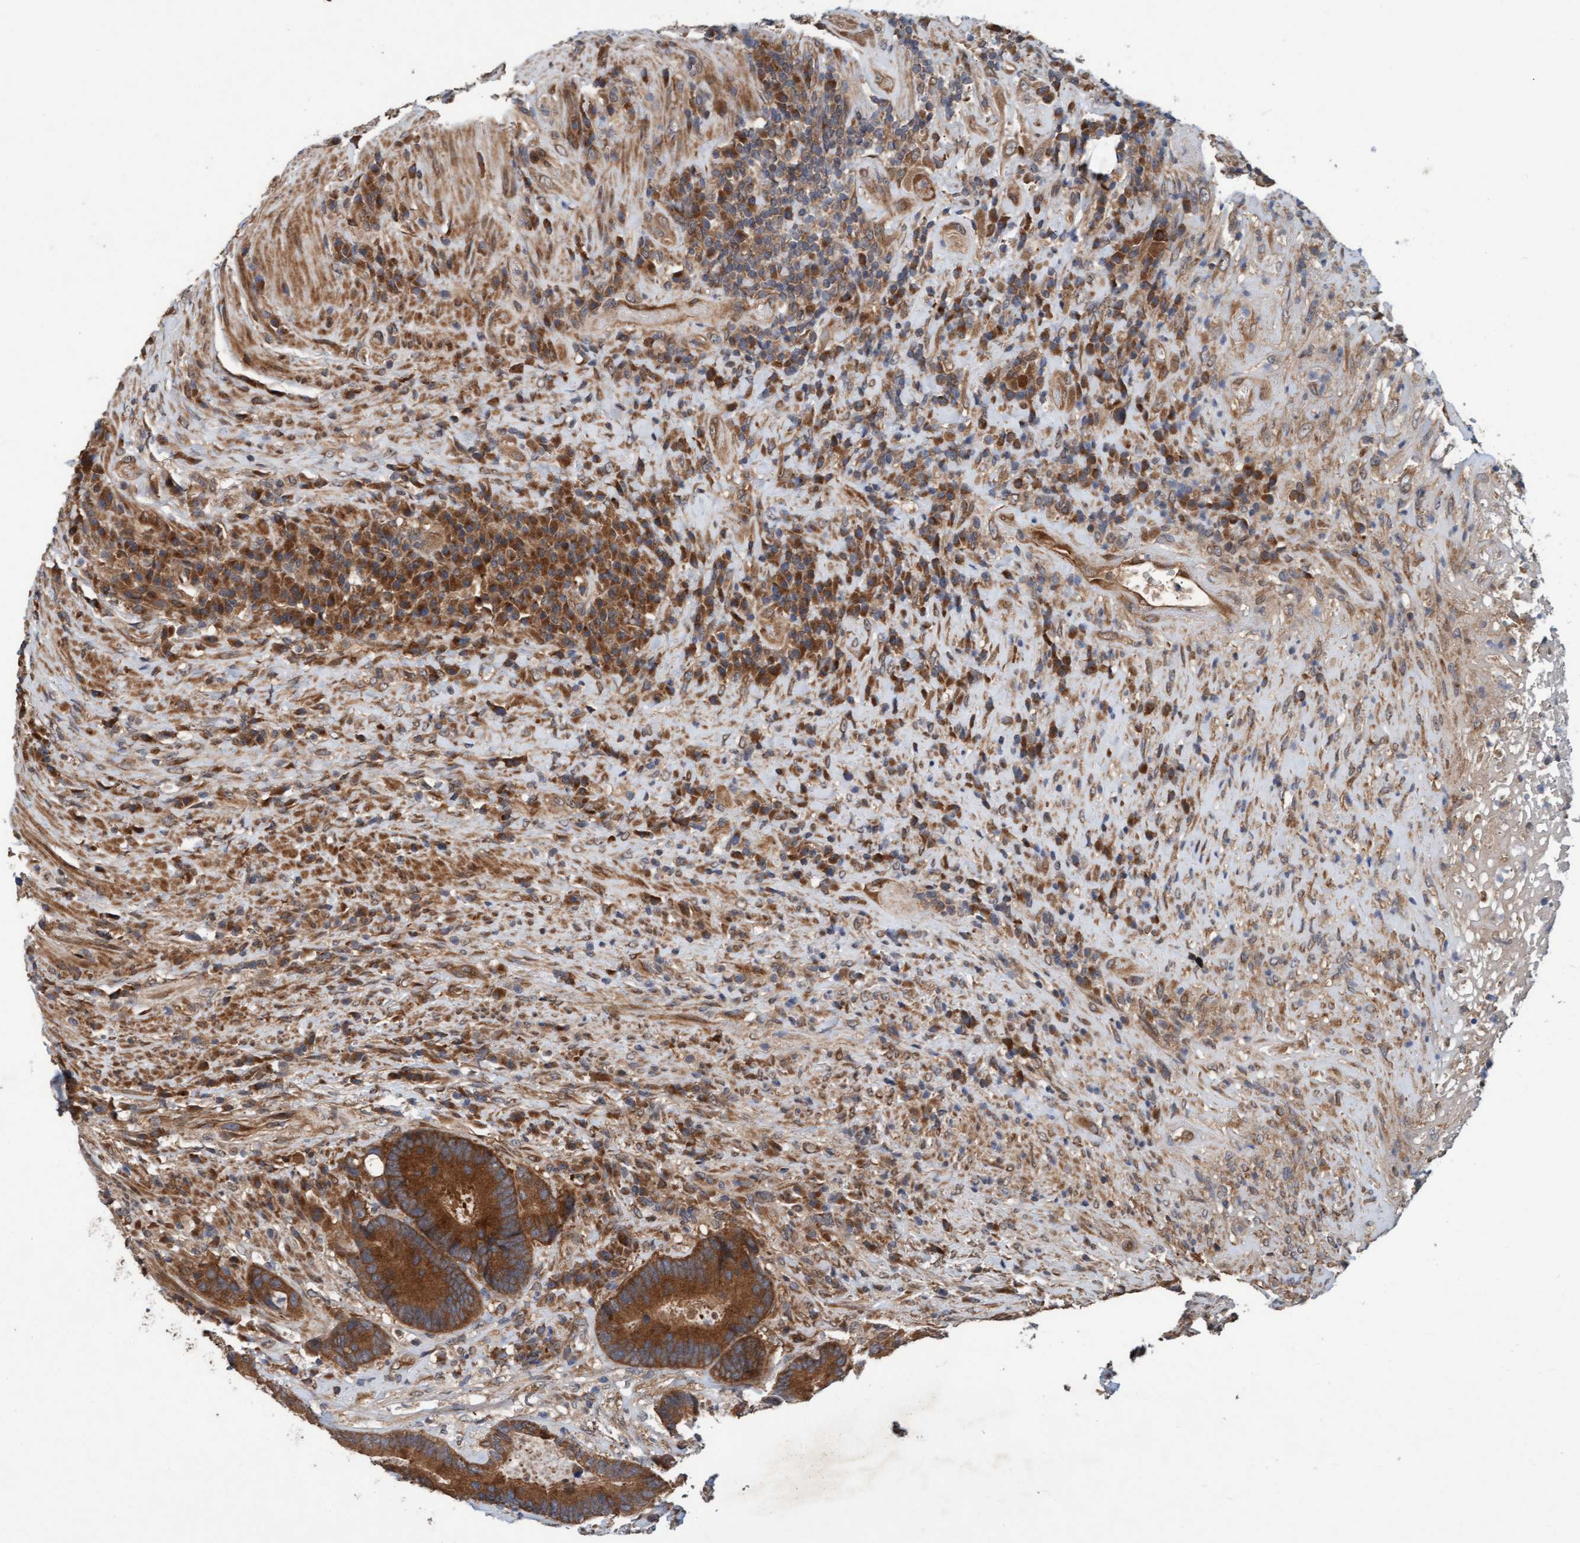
{"staining": {"intensity": "strong", "quantity": ">75%", "location": "cytoplasmic/membranous"}, "tissue": "colorectal cancer", "cell_type": "Tumor cells", "image_type": "cancer", "snomed": [{"axis": "morphology", "description": "Adenocarcinoma, NOS"}, {"axis": "topography", "description": "Rectum"}], "caption": "About >75% of tumor cells in adenocarcinoma (colorectal) reveal strong cytoplasmic/membranous protein staining as visualized by brown immunohistochemical staining.", "gene": "MLXIP", "patient": {"sex": "female", "age": 89}}